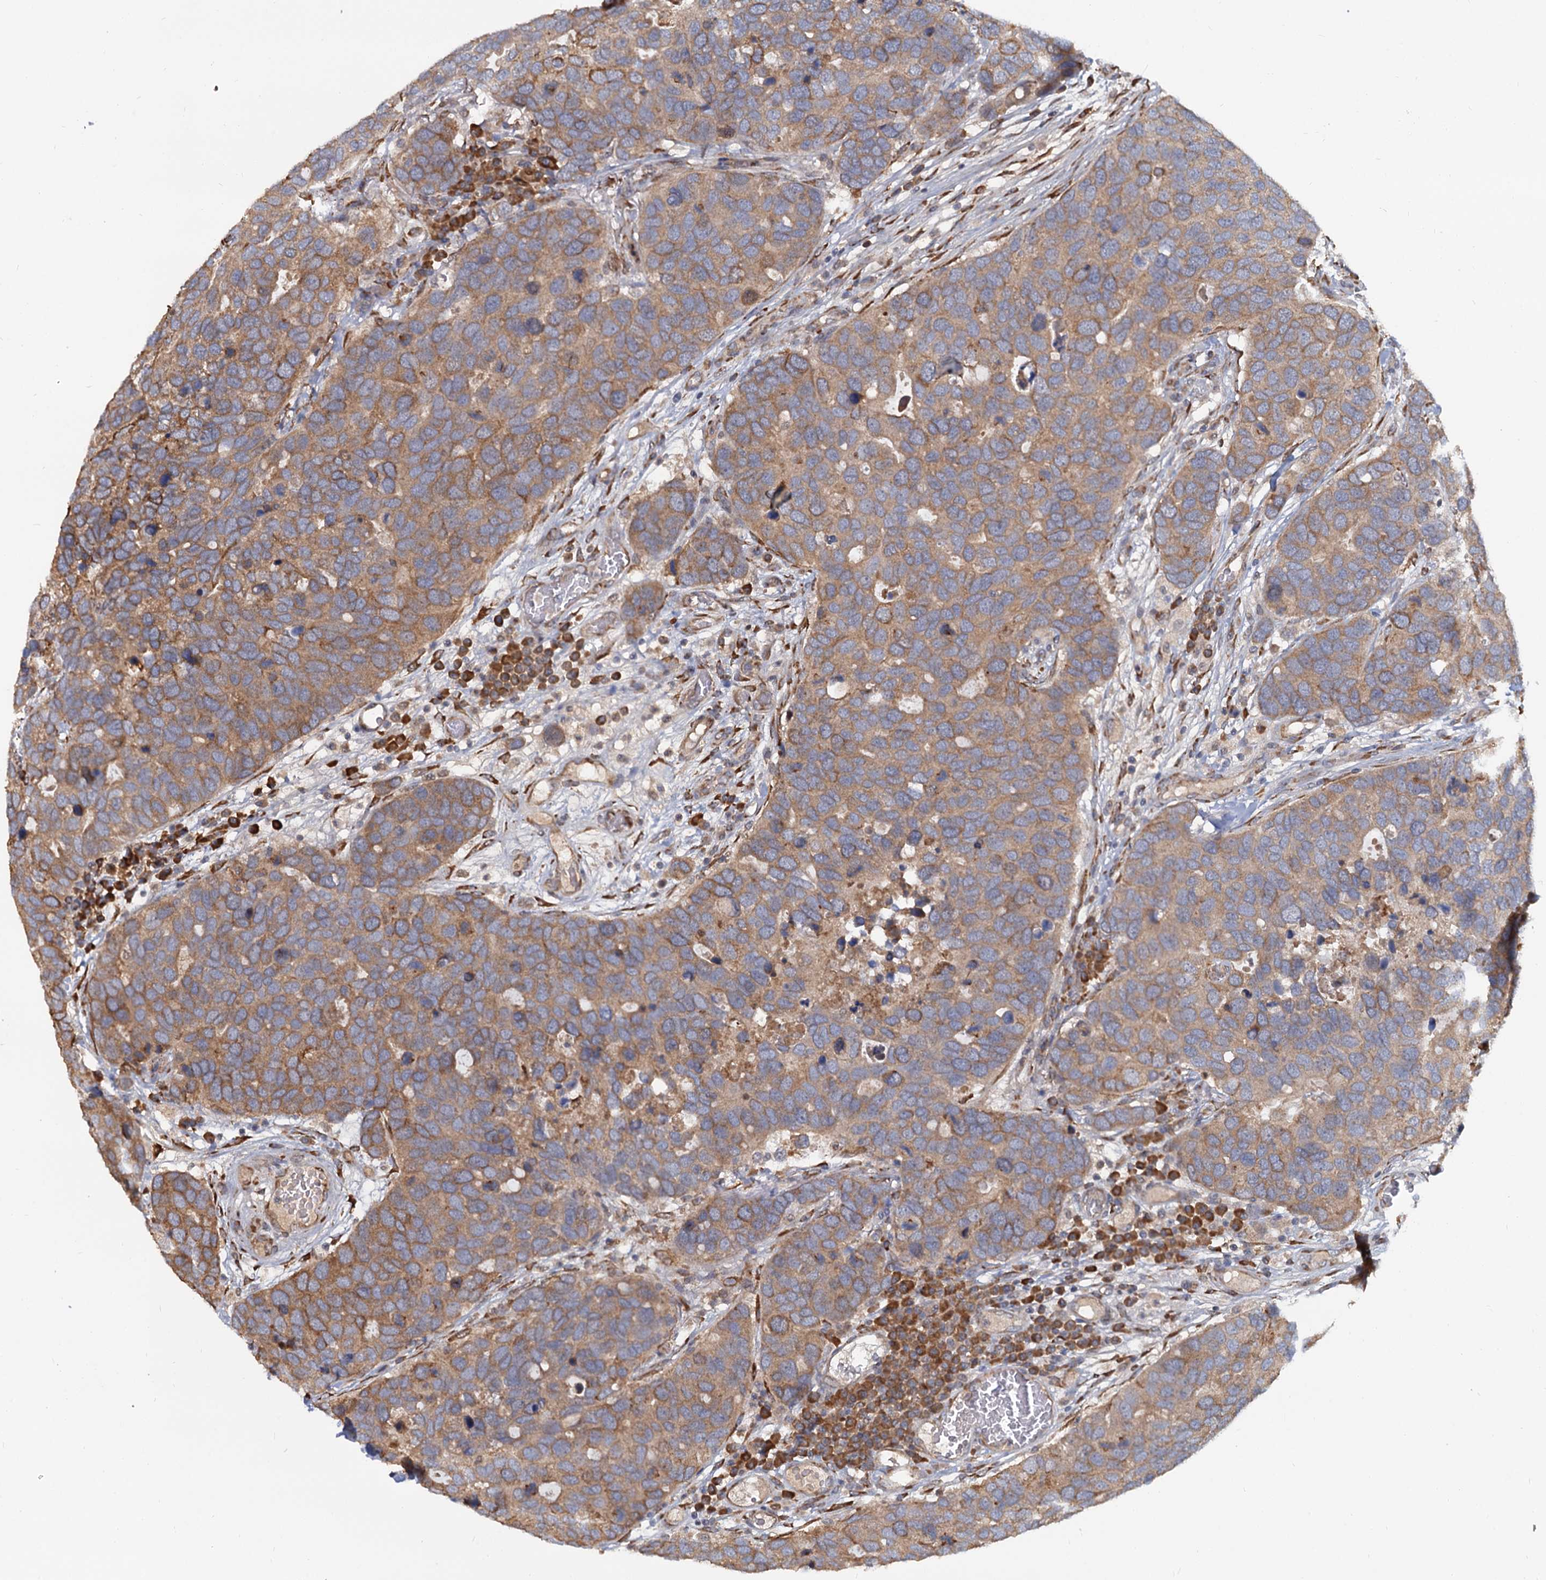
{"staining": {"intensity": "moderate", "quantity": ">75%", "location": "cytoplasmic/membranous"}, "tissue": "breast cancer", "cell_type": "Tumor cells", "image_type": "cancer", "snomed": [{"axis": "morphology", "description": "Duct carcinoma"}, {"axis": "topography", "description": "Breast"}], "caption": "Protein analysis of breast cancer tissue exhibits moderate cytoplasmic/membranous staining in approximately >75% of tumor cells. Immunohistochemistry stains the protein in brown and the nuclei are stained blue.", "gene": "LRRC51", "patient": {"sex": "female", "age": 83}}